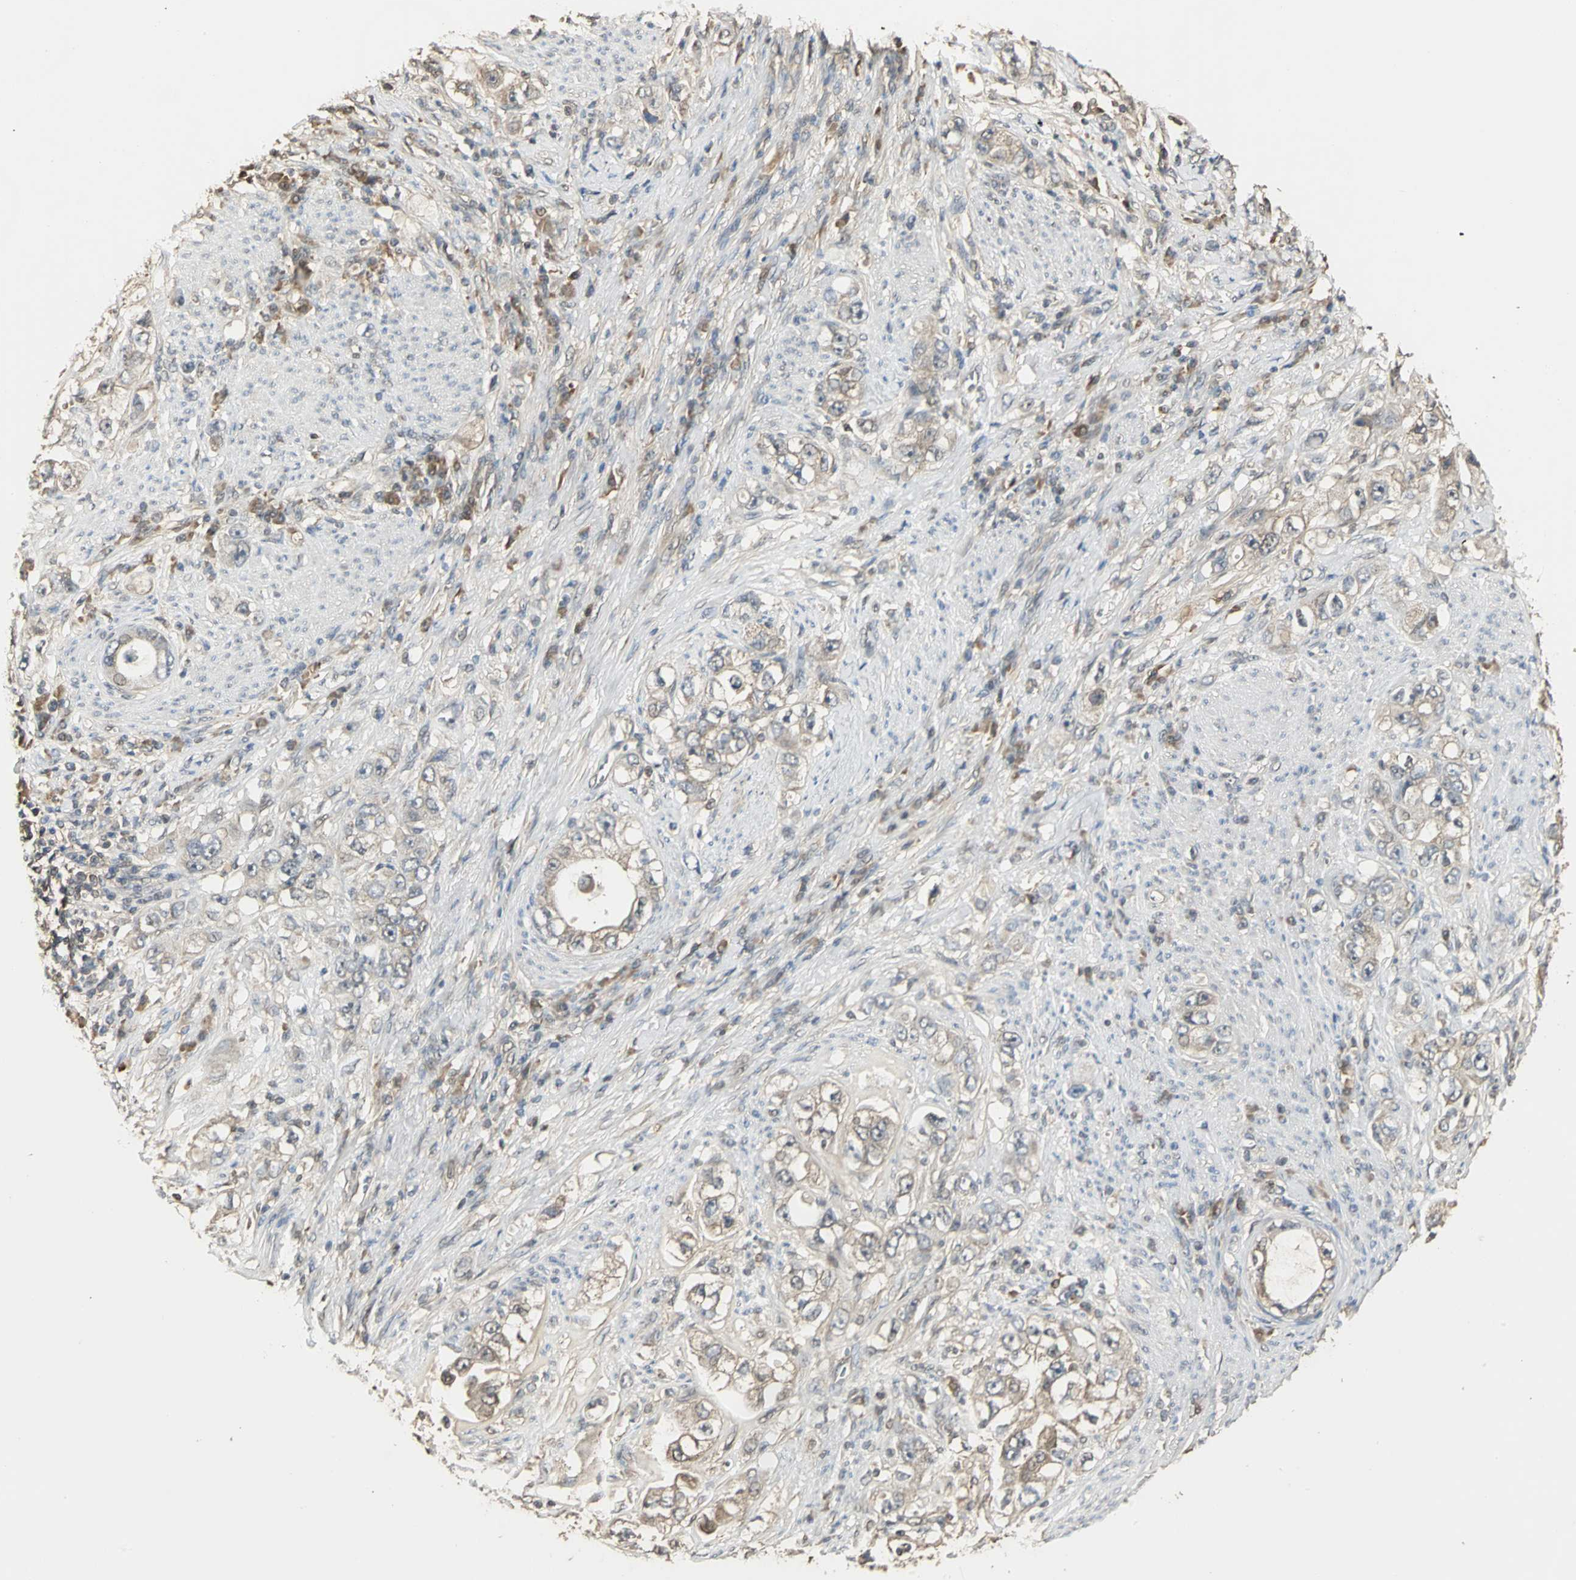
{"staining": {"intensity": "moderate", "quantity": ">75%", "location": "cytoplasmic/membranous"}, "tissue": "stomach cancer", "cell_type": "Tumor cells", "image_type": "cancer", "snomed": [{"axis": "morphology", "description": "Adenocarcinoma, NOS"}, {"axis": "topography", "description": "Stomach, lower"}], "caption": "Adenocarcinoma (stomach) stained for a protein reveals moderate cytoplasmic/membranous positivity in tumor cells.", "gene": "PARK7", "patient": {"sex": "female", "age": 93}}